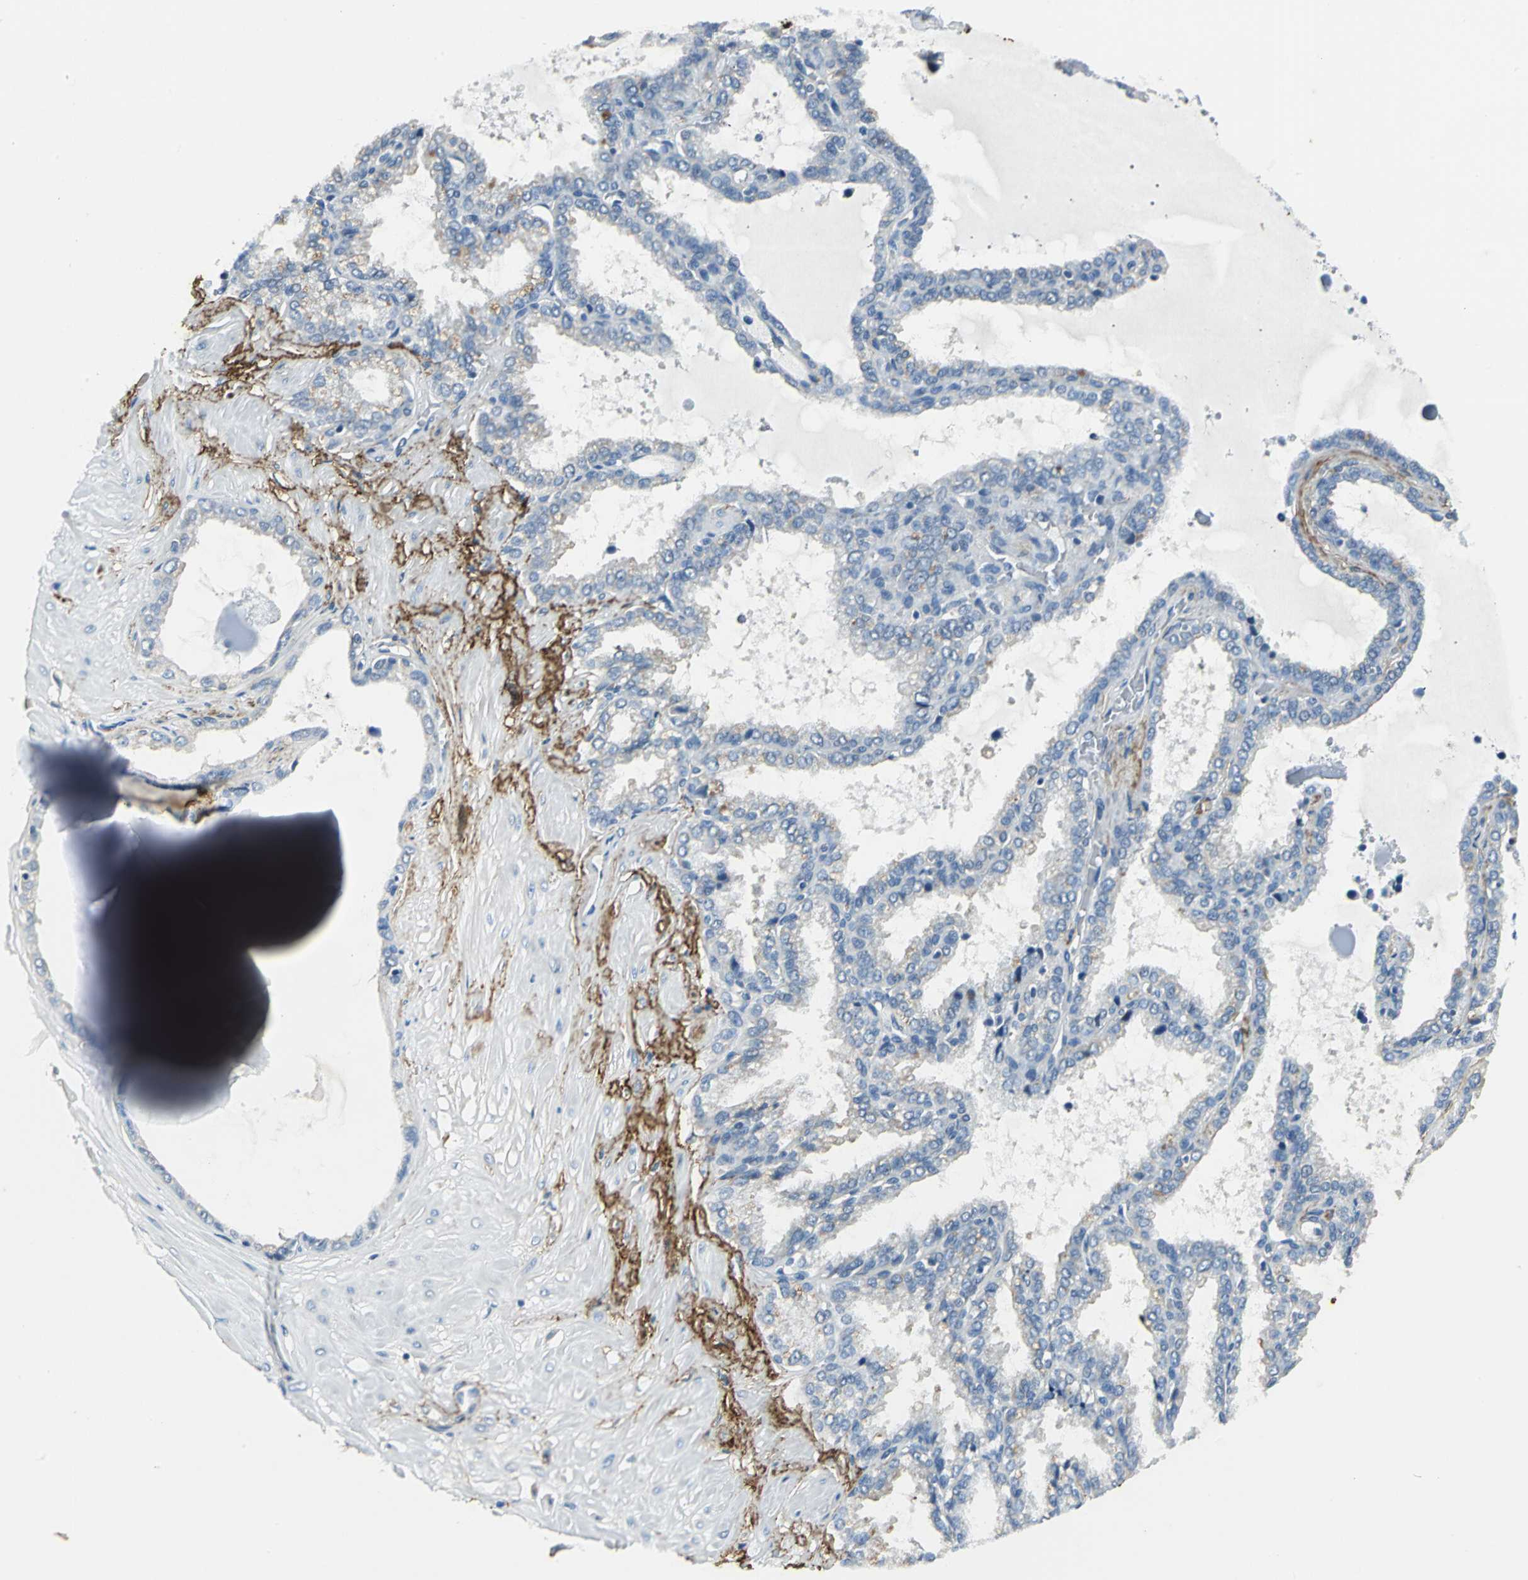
{"staining": {"intensity": "negative", "quantity": "none", "location": "none"}, "tissue": "seminal vesicle", "cell_type": "Glandular cells", "image_type": "normal", "snomed": [{"axis": "morphology", "description": "Normal tissue, NOS"}, {"axis": "topography", "description": "Seminal veicle"}], "caption": "This is a histopathology image of IHC staining of benign seminal vesicle, which shows no expression in glandular cells. Brightfield microscopy of immunohistochemistry stained with DAB (brown) and hematoxylin (blue), captured at high magnification.", "gene": "SLC16A7", "patient": {"sex": "male", "age": 46}}